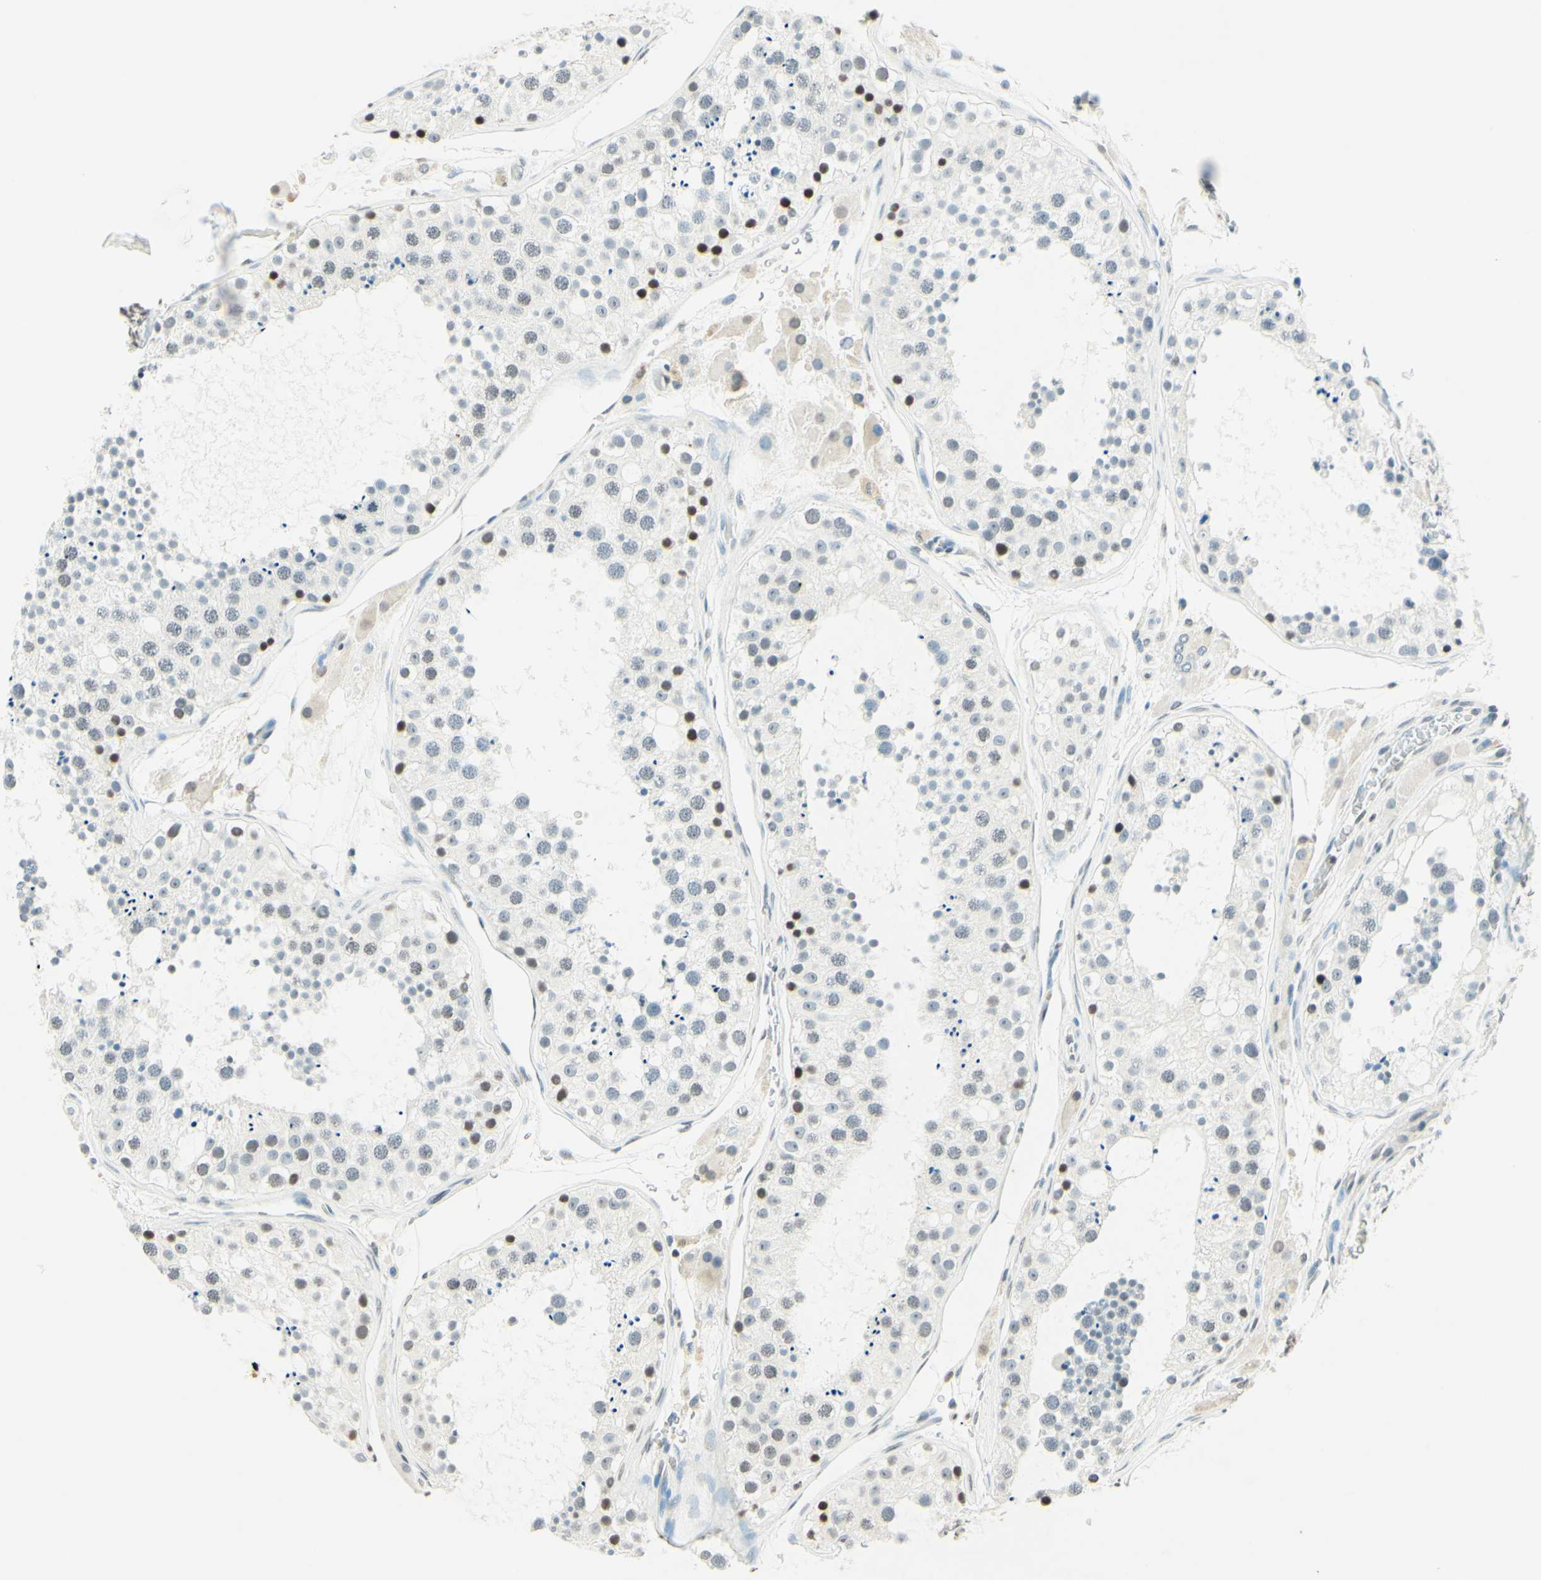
{"staining": {"intensity": "moderate", "quantity": "<25%", "location": "nuclear"}, "tissue": "testis", "cell_type": "Cells in seminiferous ducts", "image_type": "normal", "snomed": [{"axis": "morphology", "description": "Normal tissue, NOS"}, {"axis": "topography", "description": "Testis"}], "caption": "About <25% of cells in seminiferous ducts in unremarkable human testis demonstrate moderate nuclear protein staining as visualized by brown immunohistochemical staining.", "gene": "MSH2", "patient": {"sex": "male", "age": 26}}